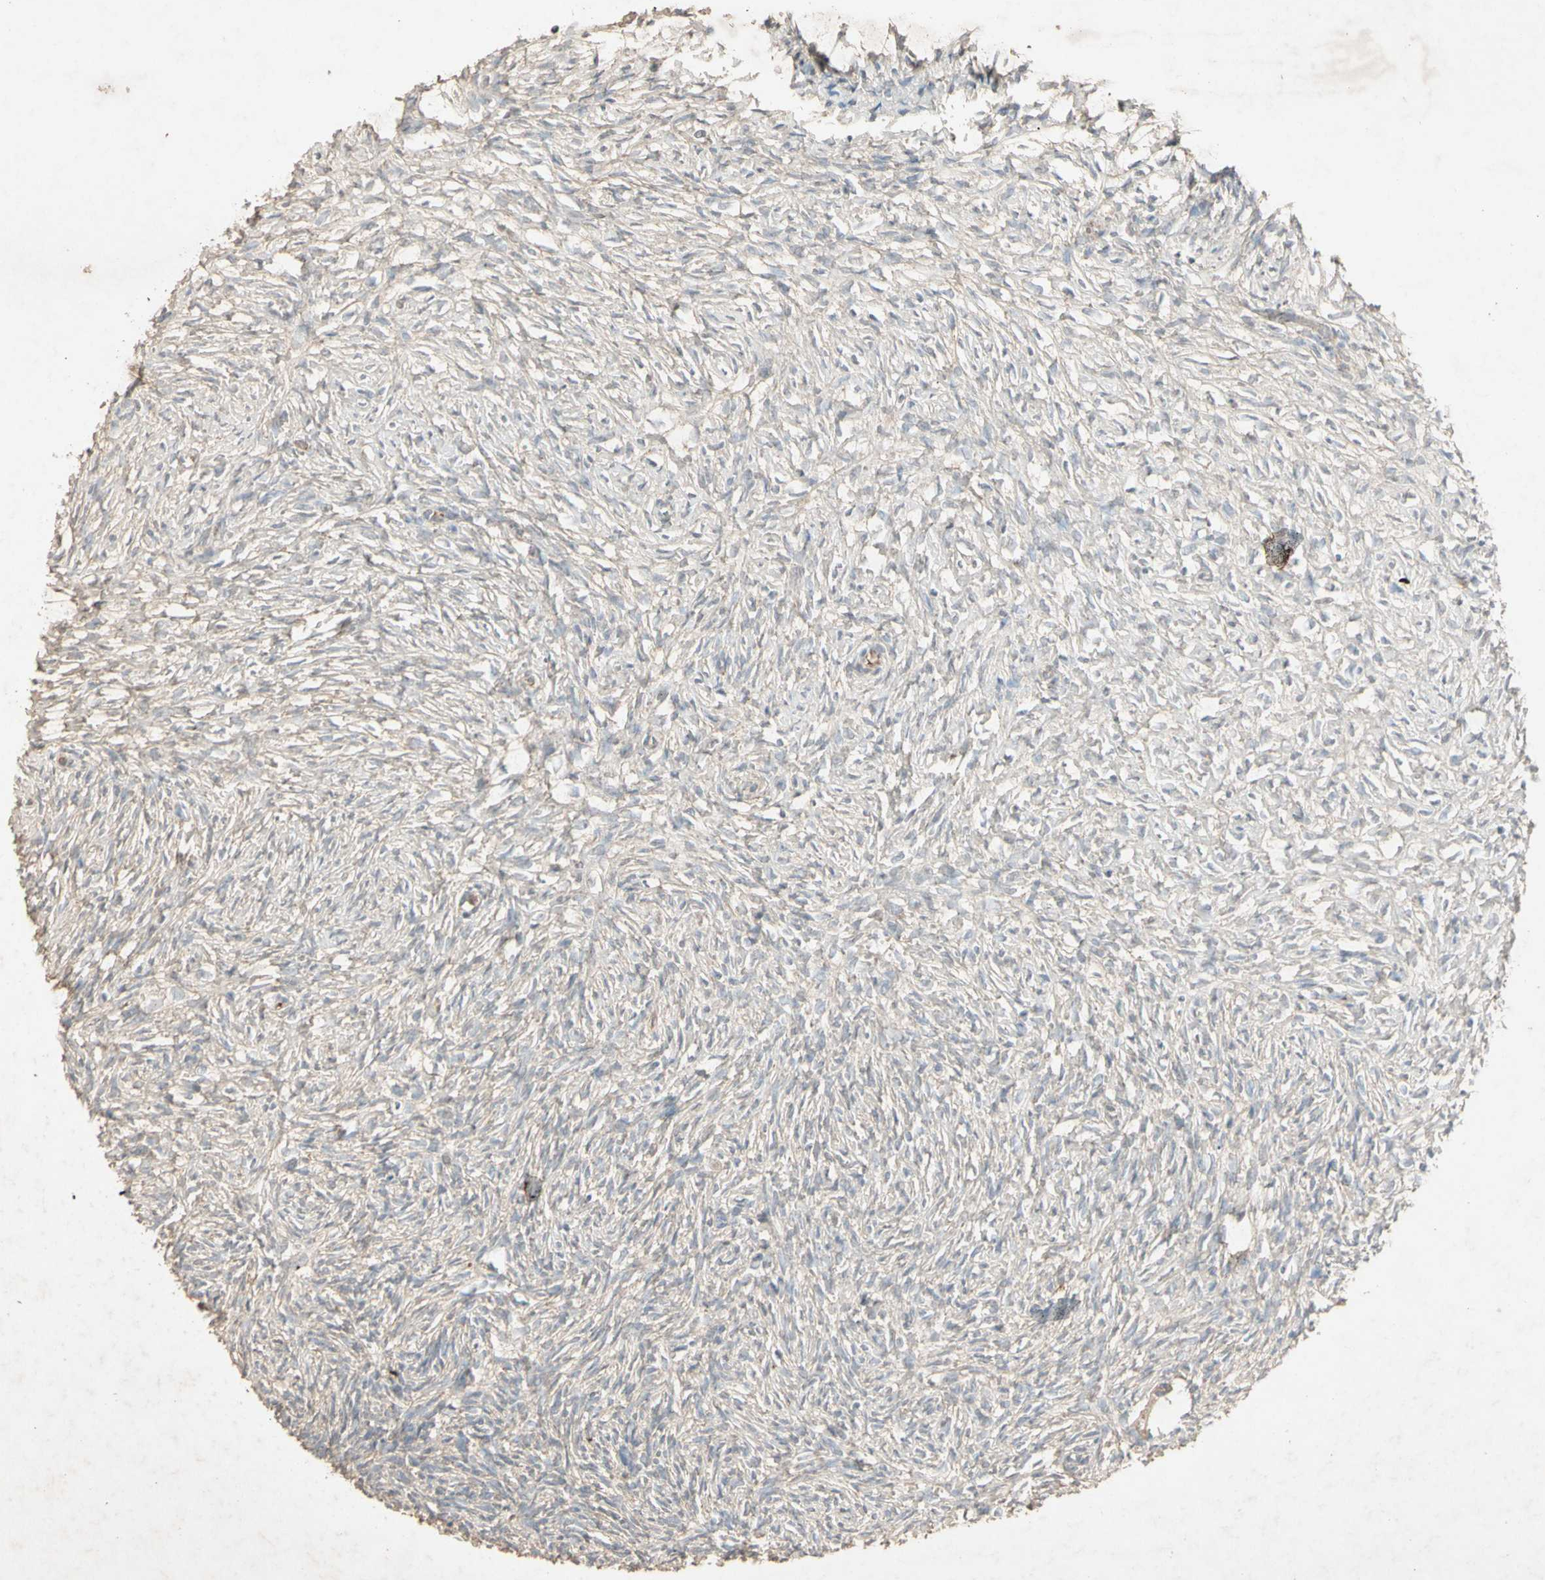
{"staining": {"intensity": "moderate", "quantity": ">75%", "location": "cytoplasmic/membranous"}, "tissue": "ovary", "cell_type": "Follicle cells", "image_type": "normal", "snomed": [{"axis": "morphology", "description": "Normal tissue, NOS"}, {"axis": "topography", "description": "Ovary"}], "caption": "A histopathology image of human ovary stained for a protein exhibits moderate cytoplasmic/membranous brown staining in follicle cells. The staining is performed using DAB (3,3'-diaminobenzidine) brown chromogen to label protein expression. The nuclei are counter-stained blue using hematoxylin.", "gene": "GPLD1", "patient": {"sex": "female", "age": 35}}